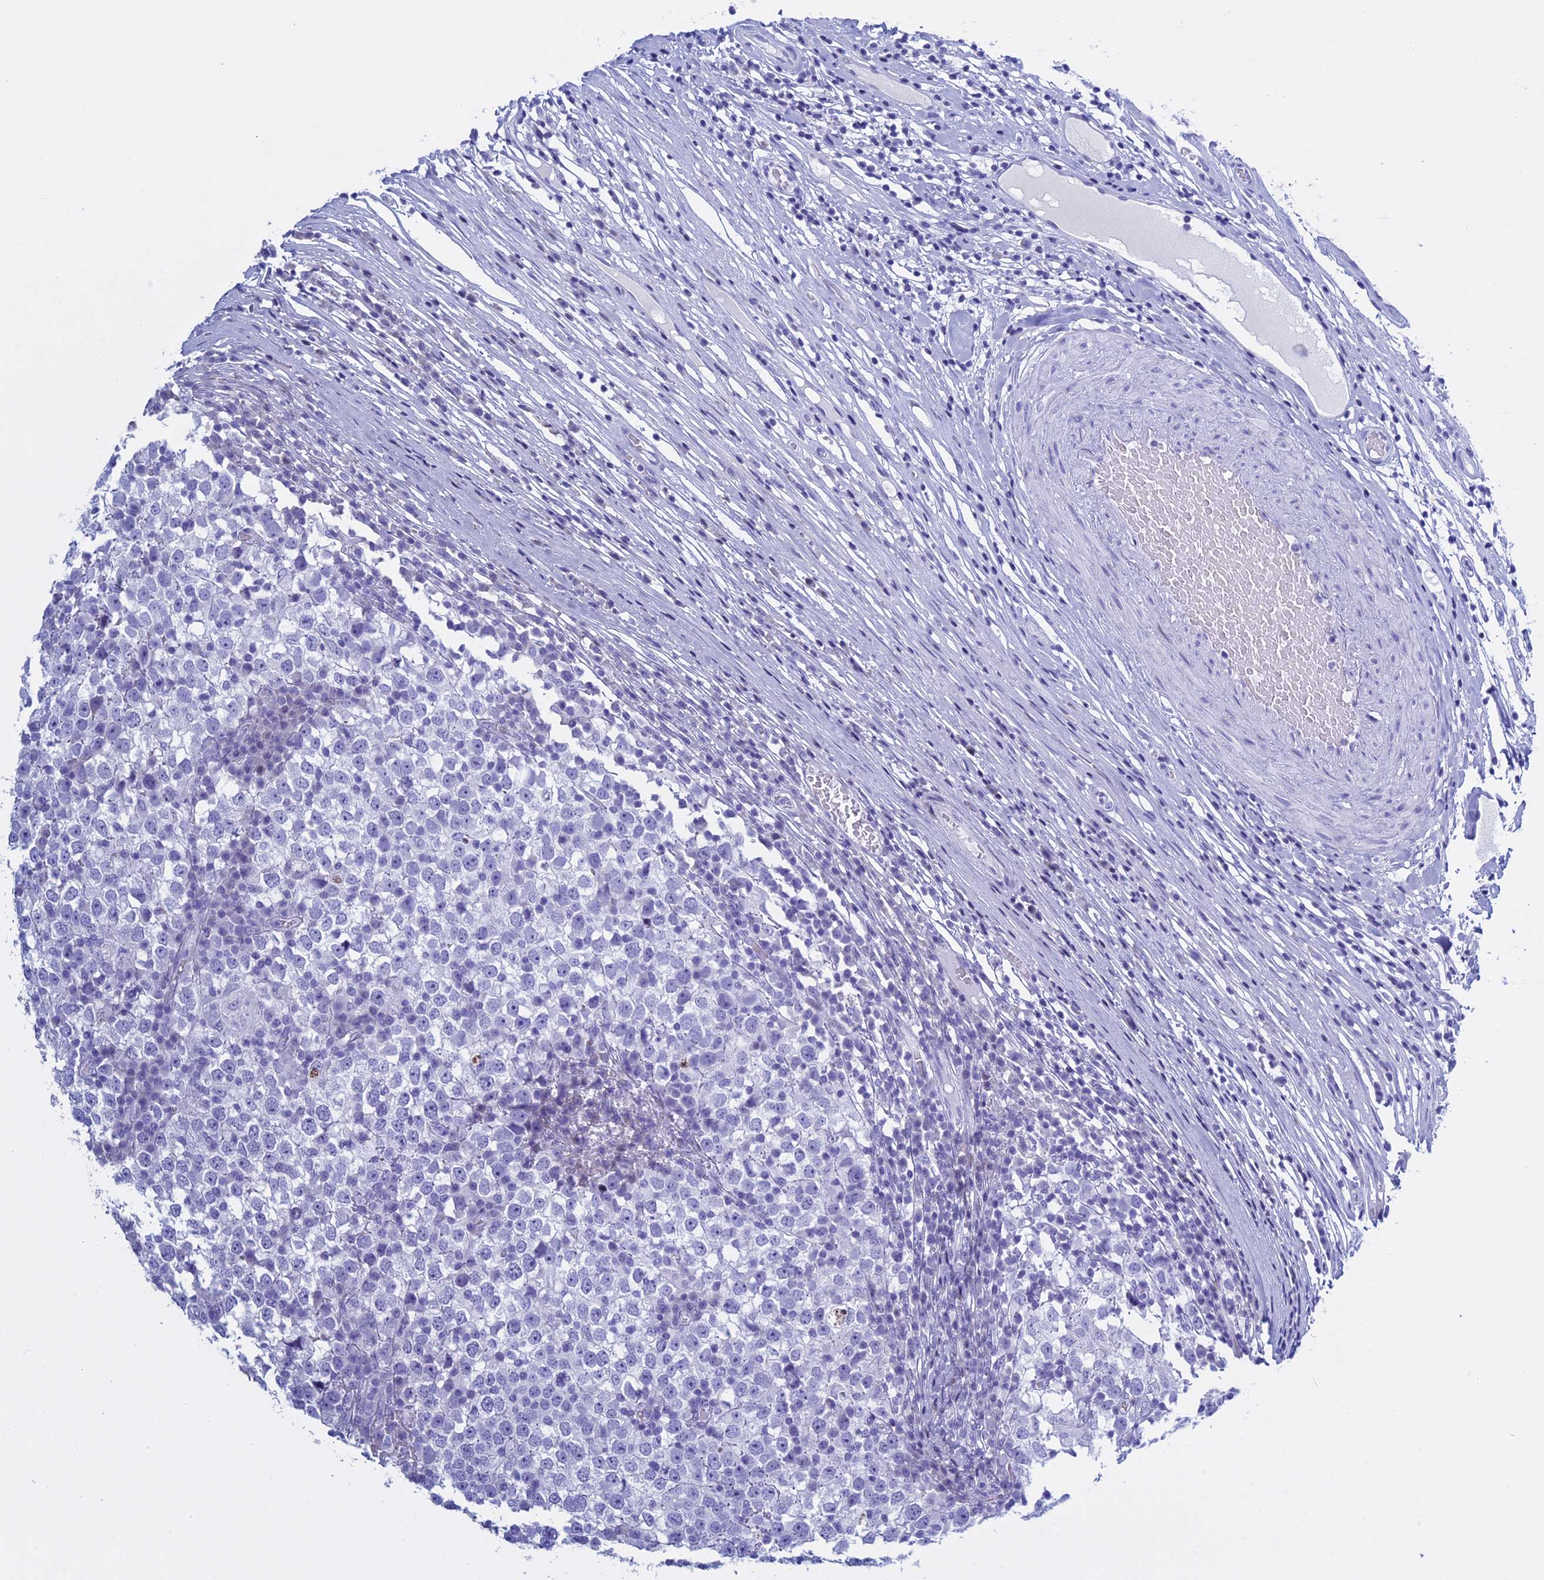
{"staining": {"intensity": "negative", "quantity": "none", "location": "none"}, "tissue": "testis cancer", "cell_type": "Tumor cells", "image_type": "cancer", "snomed": [{"axis": "morphology", "description": "Seminoma, NOS"}, {"axis": "topography", "description": "Testis"}], "caption": "A high-resolution image shows immunohistochemistry staining of testis seminoma, which demonstrates no significant staining in tumor cells.", "gene": "KCTD21", "patient": {"sex": "male", "age": 65}}